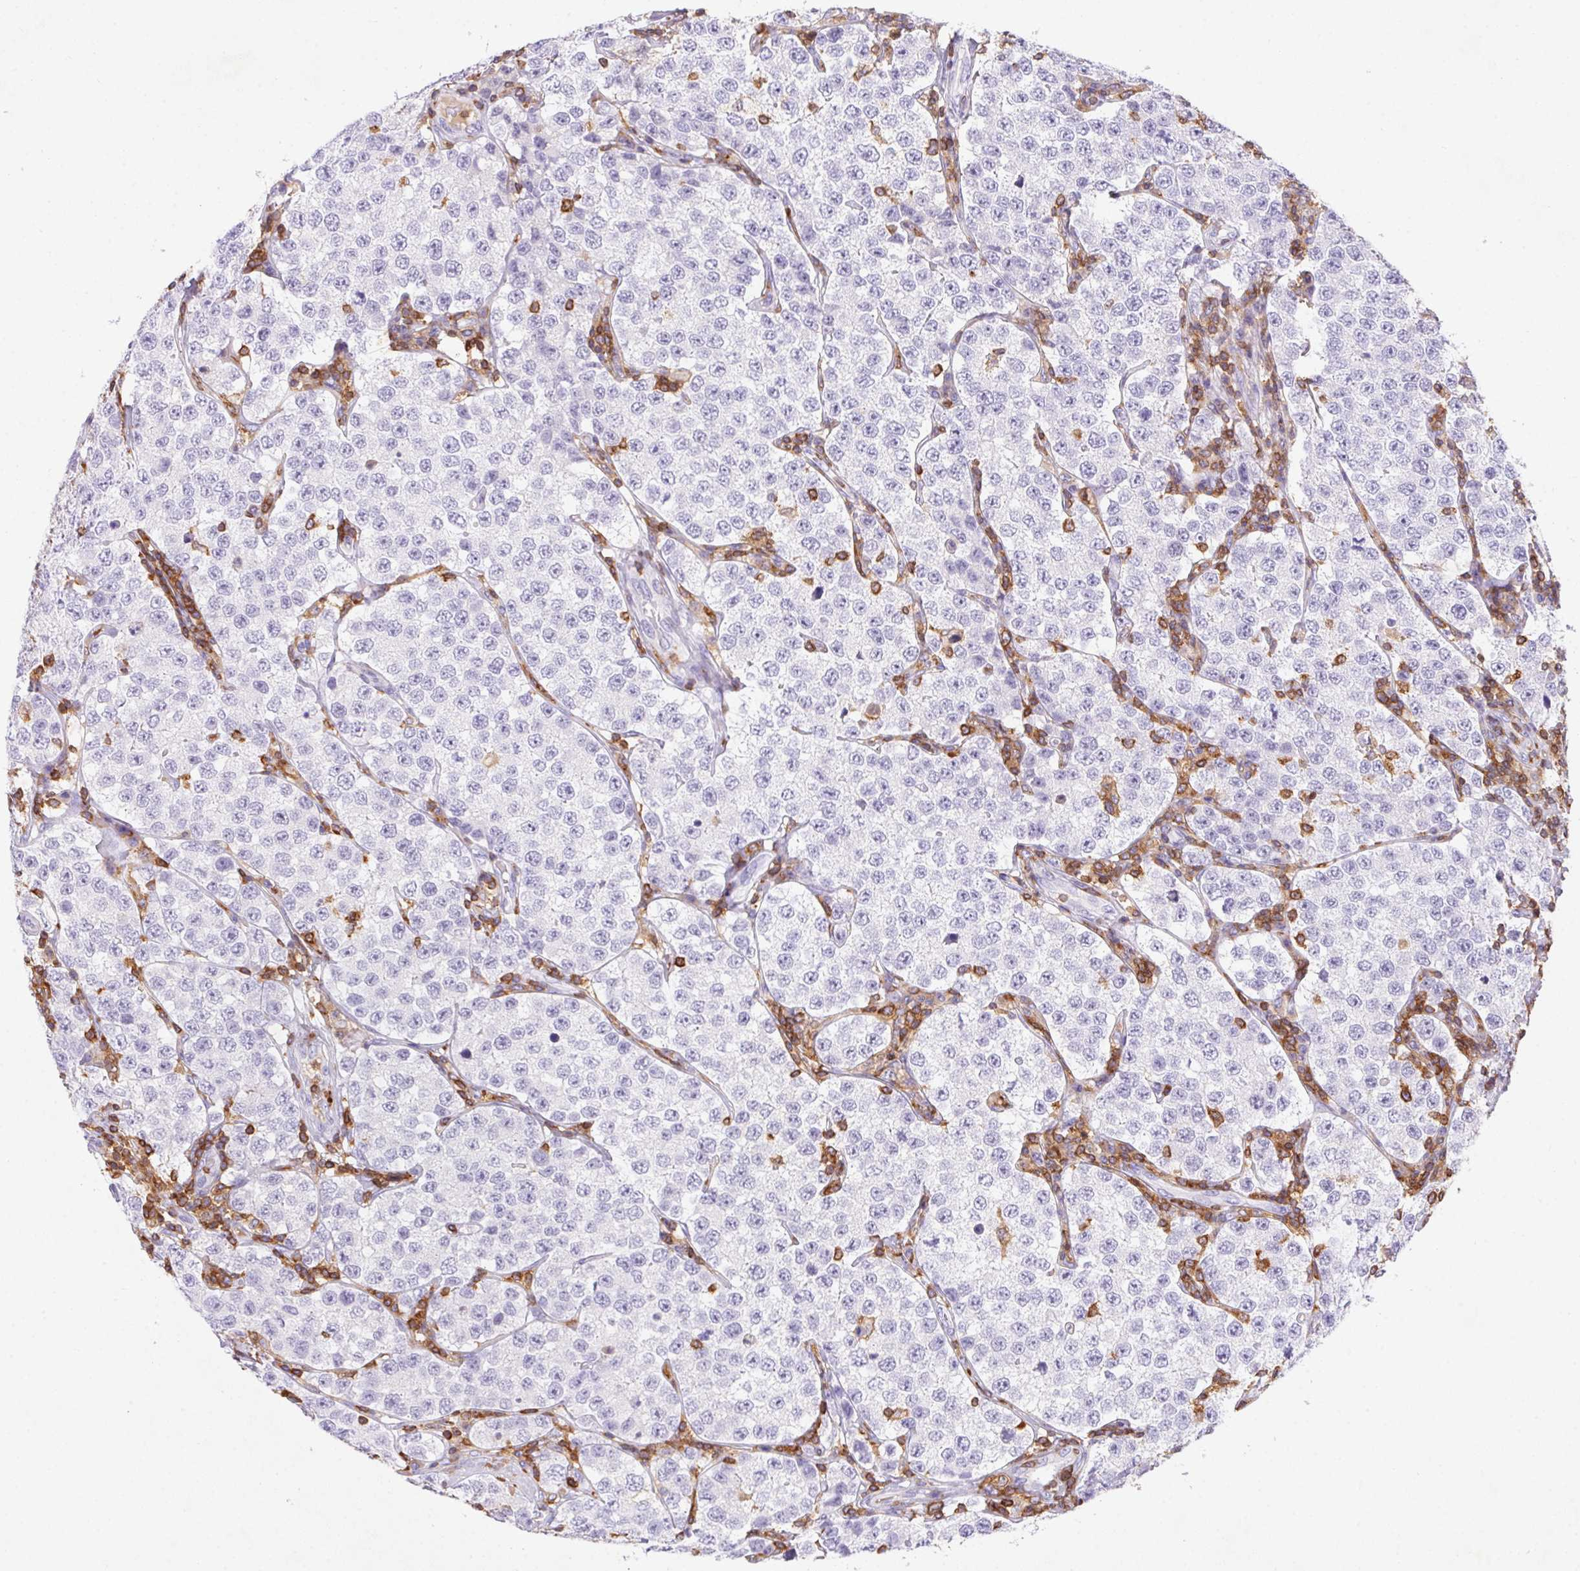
{"staining": {"intensity": "negative", "quantity": "none", "location": "none"}, "tissue": "testis cancer", "cell_type": "Tumor cells", "image_type": "cancer", "snomed": [{"axis": "morphology", "description": "Seminoma, NOS"}, {"axis": "topography", "description": "Testis"}], "caption": "IHC histopathology image of seminoma (testis) stained for a protein (brown), which demonstrates no expression in tumor cells.", "gene": "APBB1IP", "patient": {"sex": "male", "age": 34}}